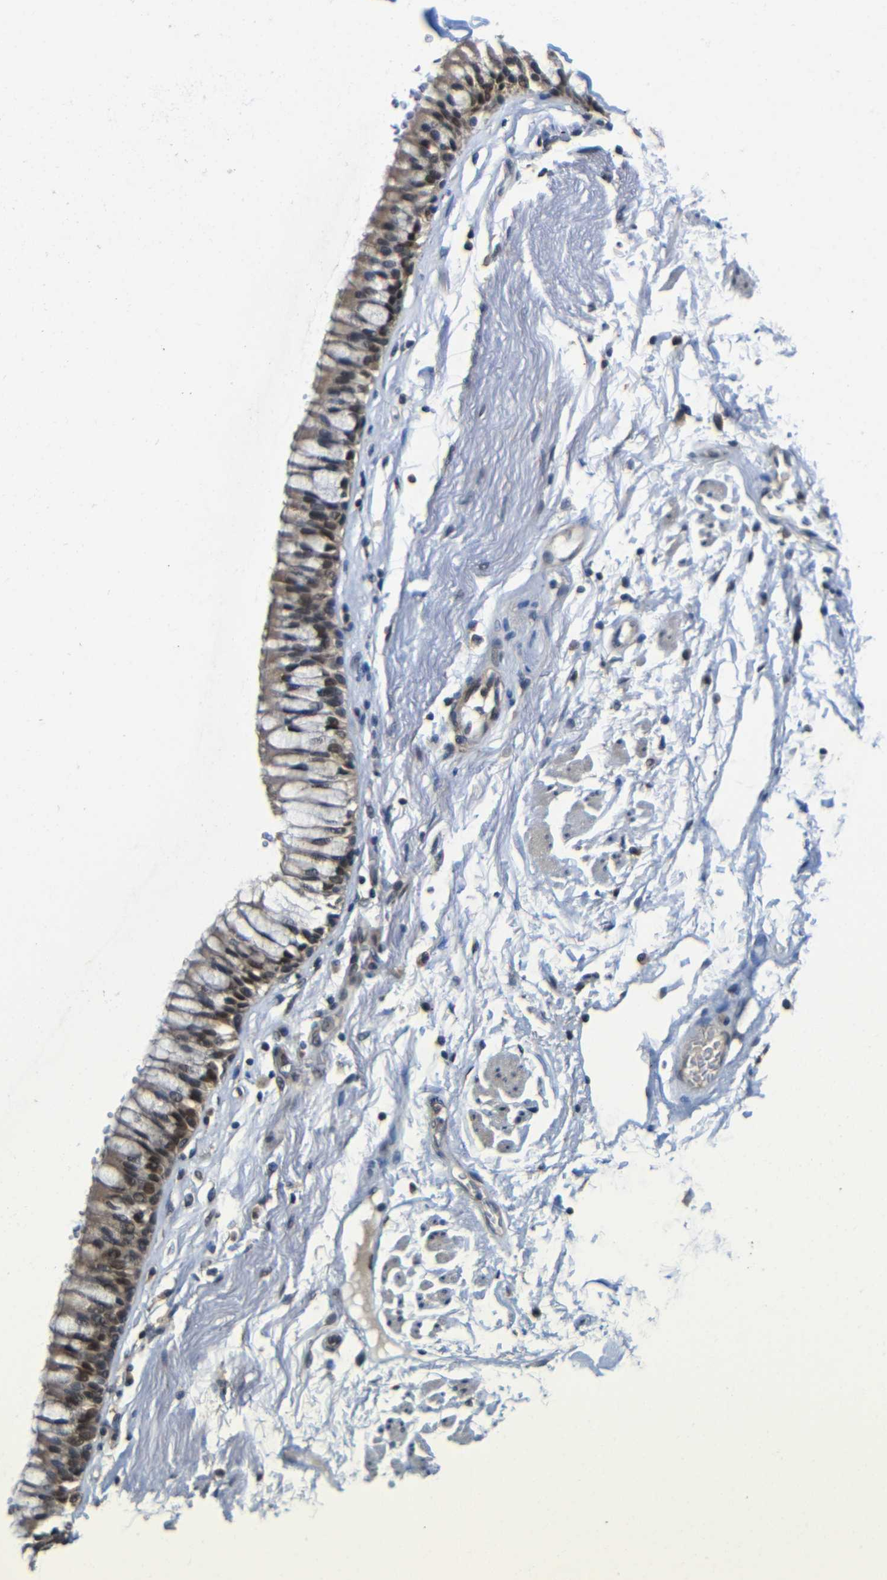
{"staining": {"intensity": "moderate", "quantity": ">75%", "location": "cytoplasmic/membranous"}, "tissue": "adipose tissue", "cell_type": "Adipocytes", "image_type": "normal", "snomed": [{"axis": "morphology", "description": "Normal tissue, NOS"}, {"axis": "topography", "description": "Cartilage tissue"}, {"axis": "topography", "description": "Bronchus"}], "caption": "Moderate cytoplasmic/membranous positivity for a protein is identified in approximately >75% of adipocytes of unremarkable adipose tissue using immunohistochemistry (IHC).", "gene": "FAM172A", "patient": {"sex": "female", "age": 73}}